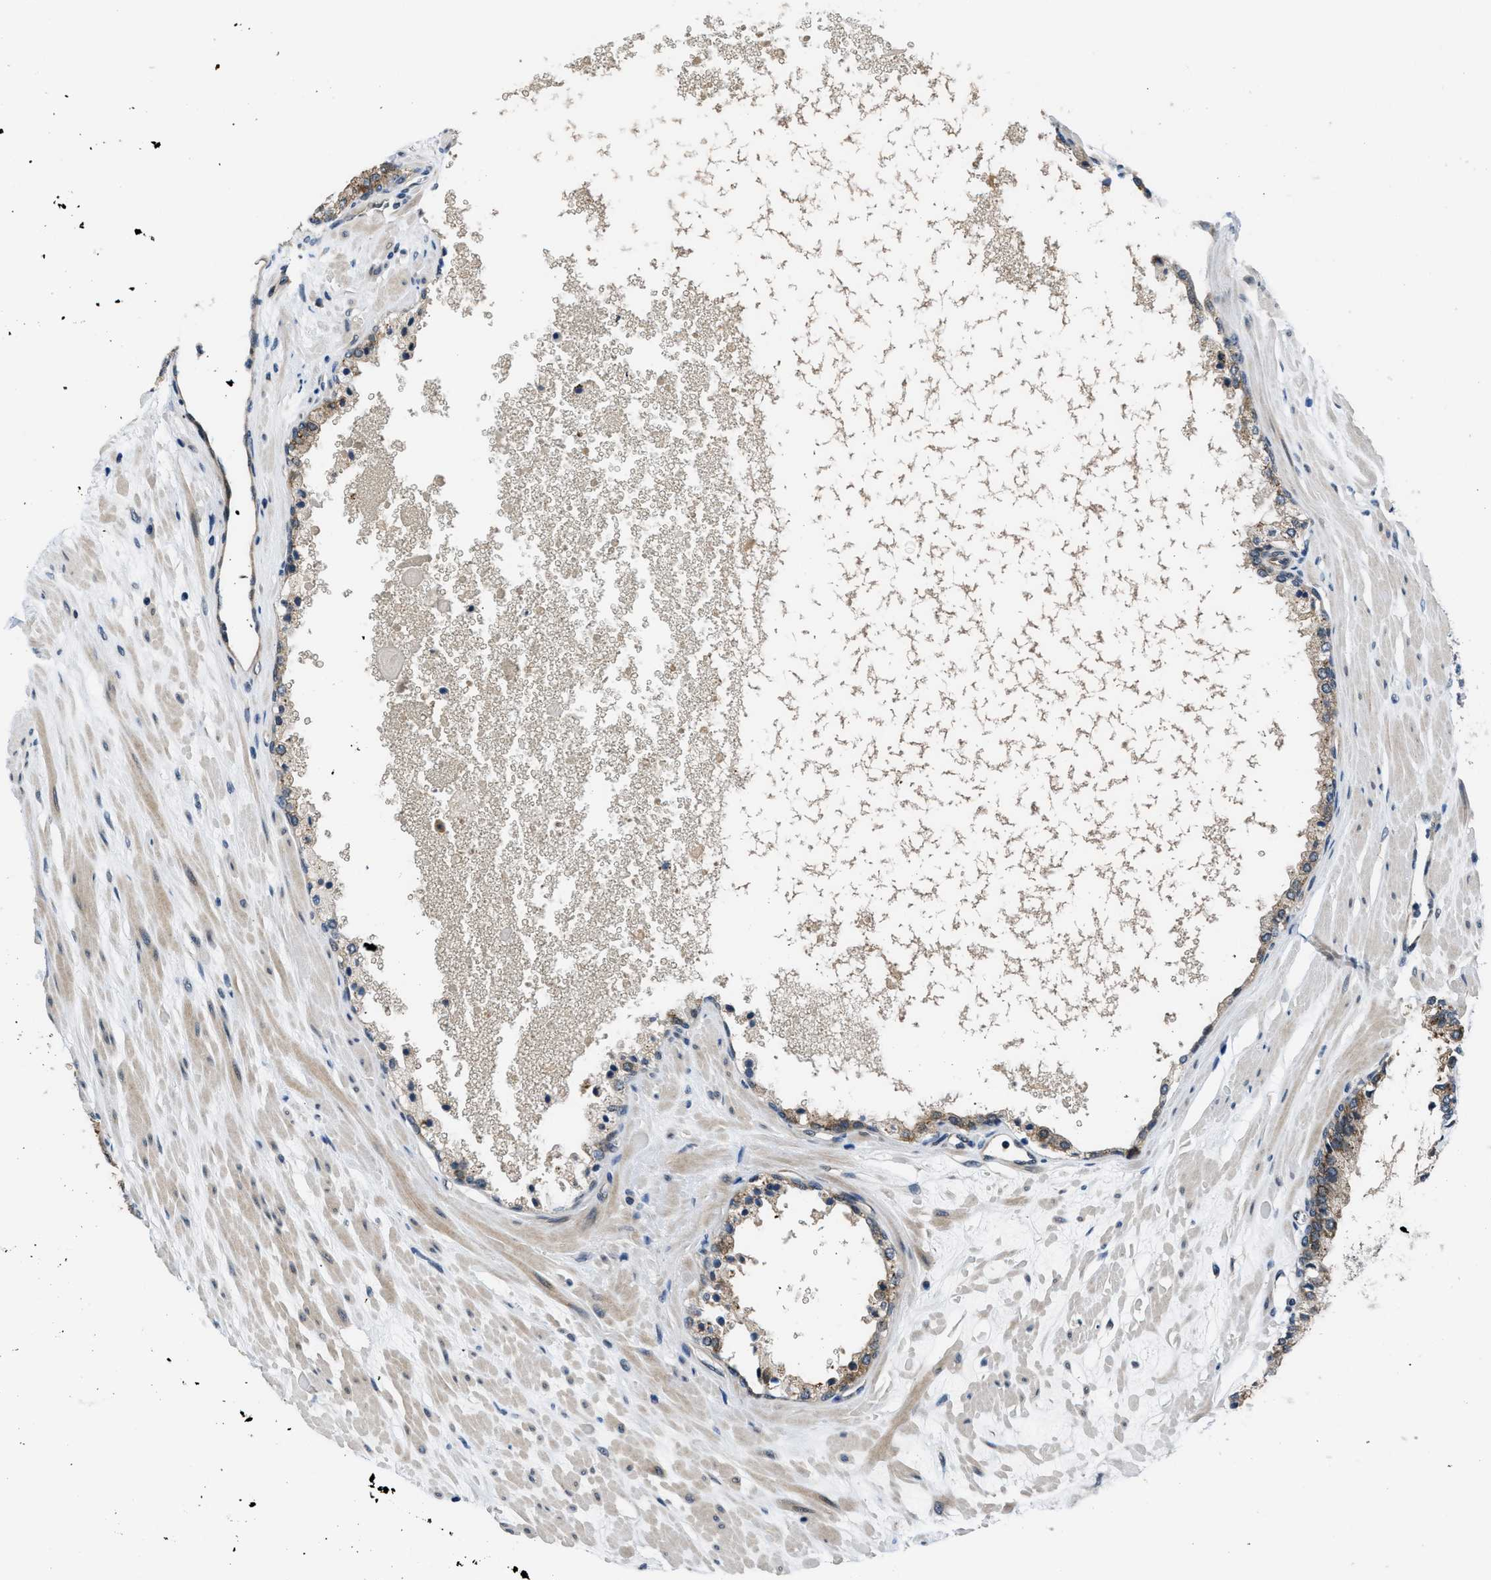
{"staining": {"intensity": "moderate", "quantity": ">75%", "location": "cytoplasmic/membranous"}, "tissue": "prostate cancer", "cell_type": "Tumor cells", "image_type": "cancer", "snomed": [{"axis": "morphology", "description": "Adenocarcinoma, High grade"}, {"axis": "topography", "description": "Prostate"}], "caption": "IHC photomicrograph of human prostate cancer stained for a protein (brown), which demonstrates medium levels of moderate cytoplasmic/membranous staining in approximately >75% of tumor cells.", "gene": "SETD5", "patient": {"sex": "male", "age": 65}}